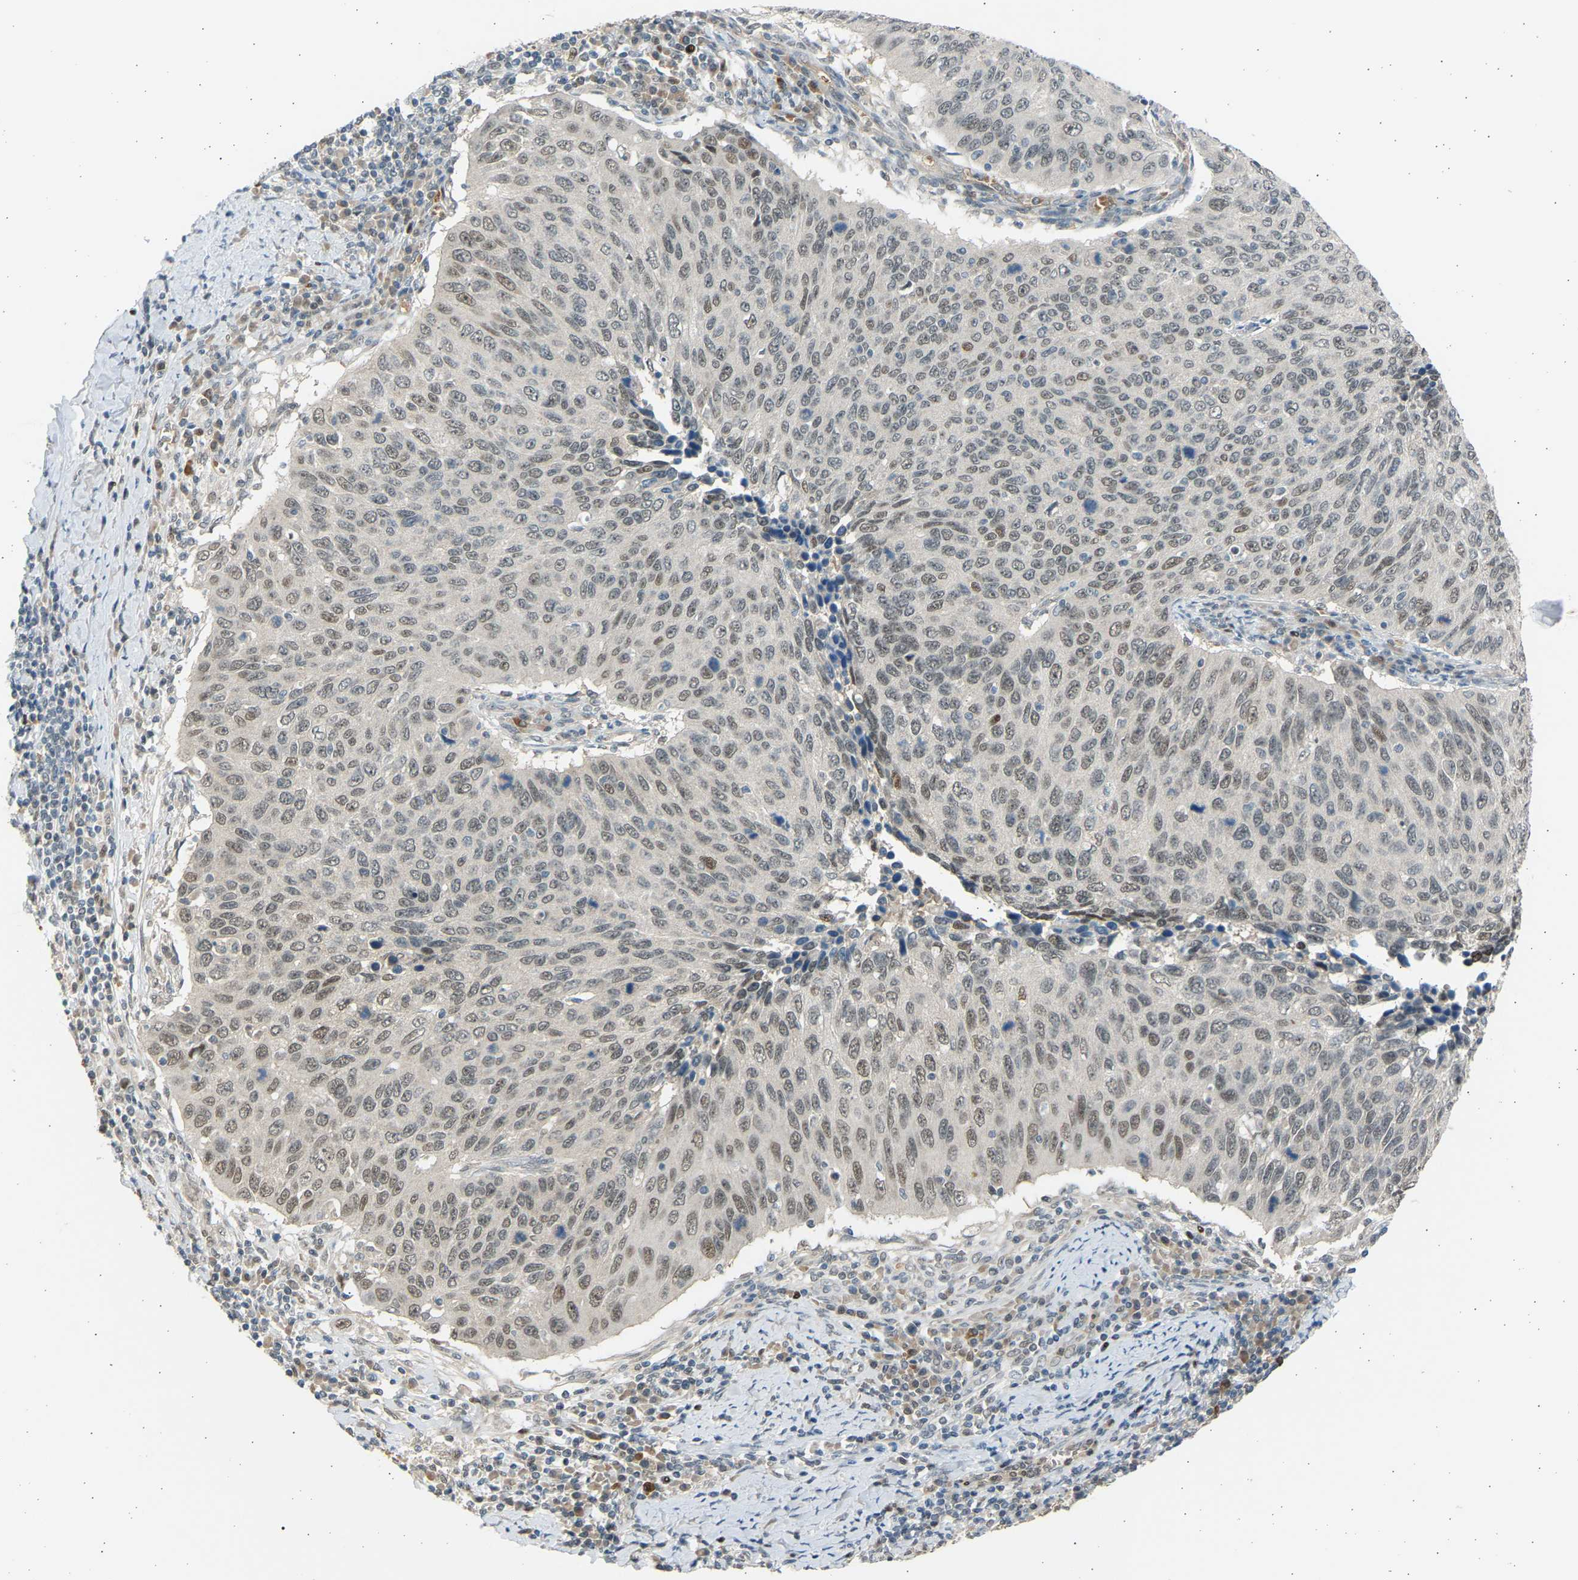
{"staining": {"intensity": "weak", "quantity": "25%-75%", "location": "nuclear"}, "tissue": "cervical cancer", "cell_type": "Tumor cells", "image_type": "cancer", "snomed": [{"axis": "morphology", "description": "Squamous cell carcinoma, NOS"}, {"axis": "topography", "description": "Cervix"}], "caption": "Human squamous cell carcinoma (cervical) stained with a brown dye exhibits weak nuclear positive positivity in approximately 25%-75% of tumor cells.", "gene": "BIRC2", "patient": {"sex": "female", "age": 53}}